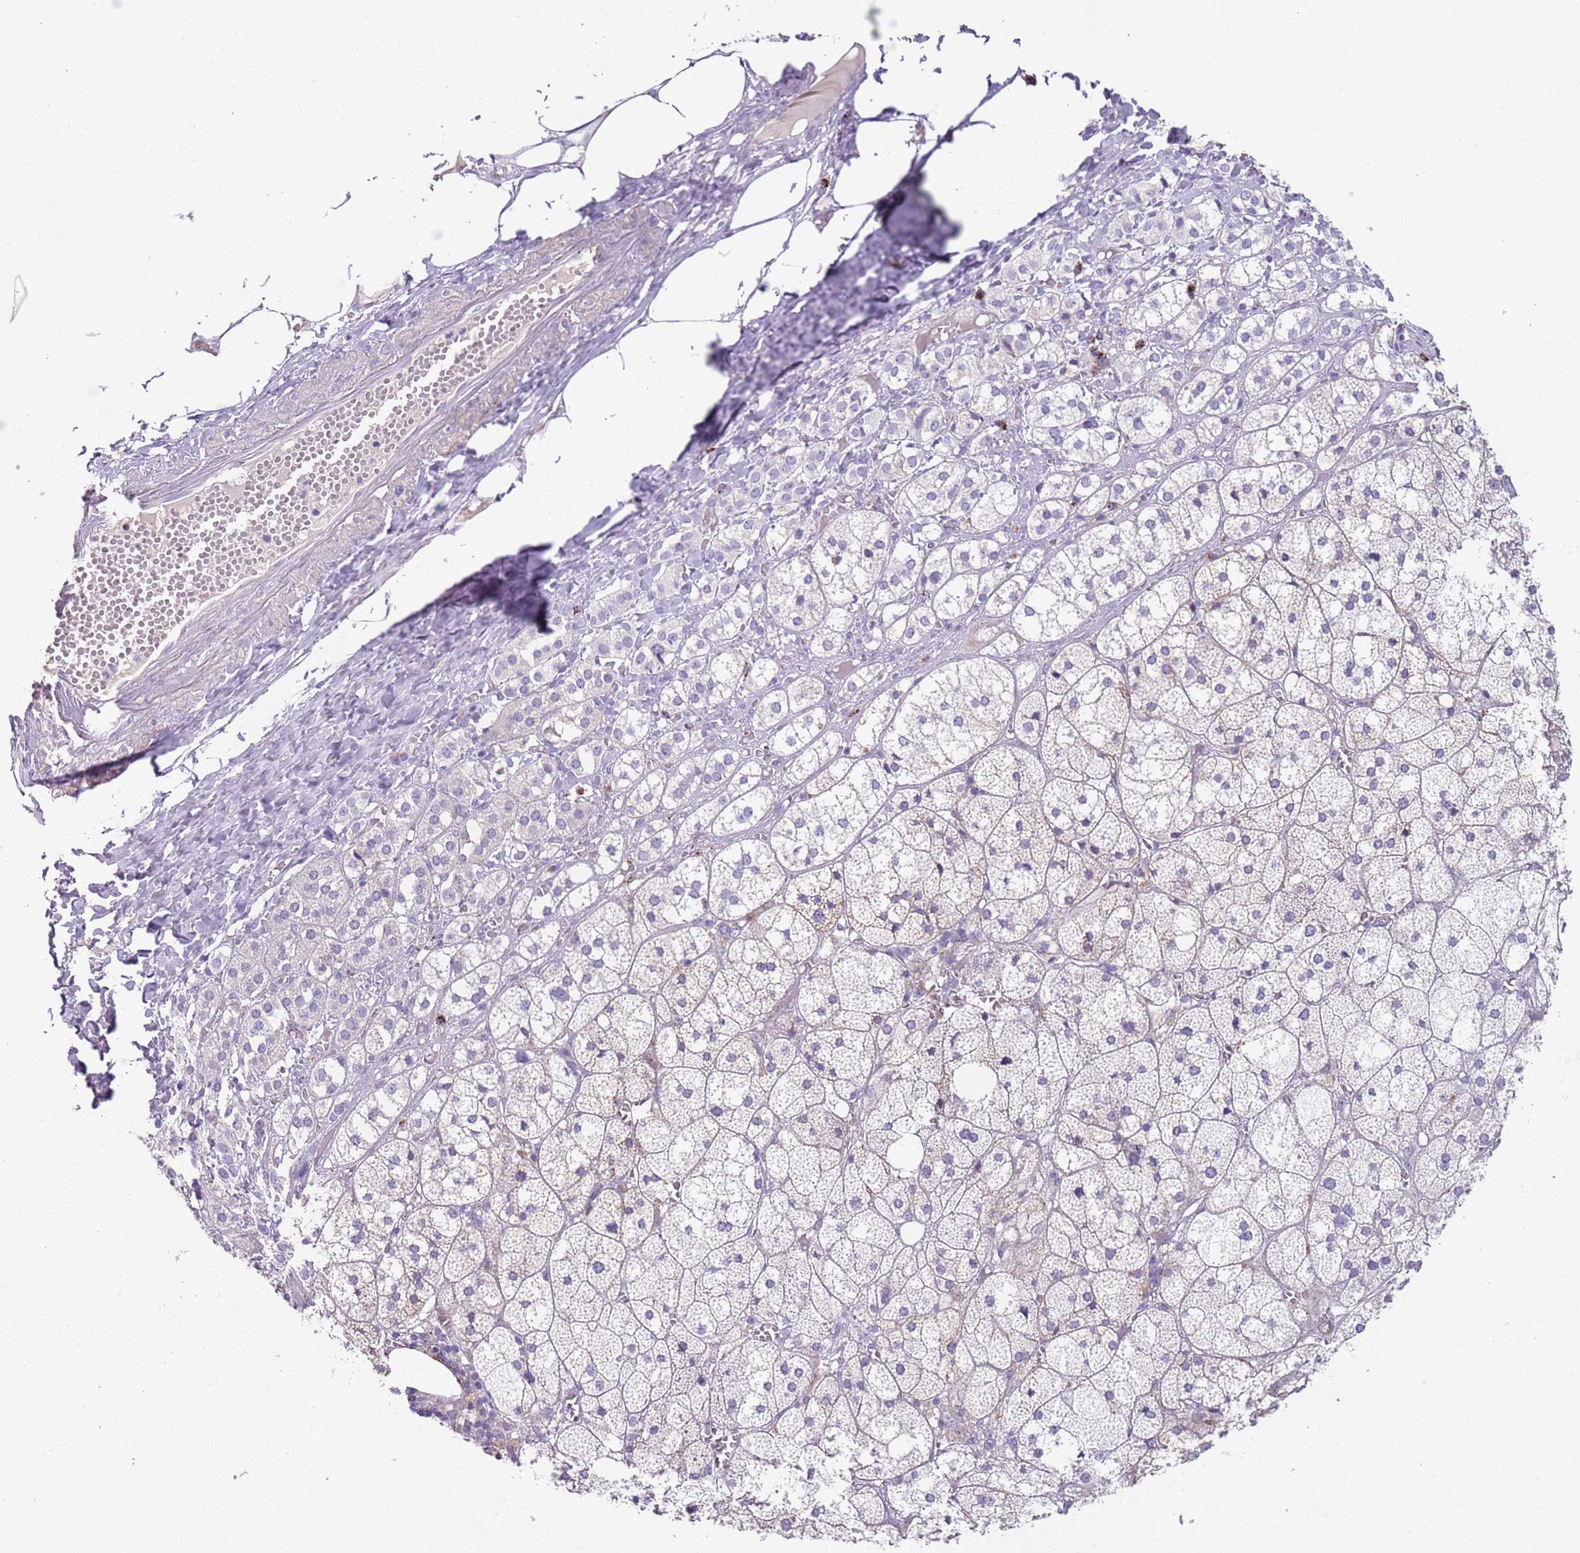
{"staining": {"intensity": "strong", "quantity": "<25%", "location": "cytoplasmic/membranous"}, "tissue": "adrenal gland", "cell_type": "Glandular cells", "image_type": "normal", "snomed": [{"axis": "morphology", "description": "Normal tissue, NOS"}, {"axis": "topography", "description": "Adrenal gland"}], "caption": "Glandular cells display medium levels of strong cytoplasmic/membranous expression in about <25% of cells in benign human adrenal gland. The staining was performed using DAB (3,3'-diaminobenzidine) to visualize the protein expression in brown, while the nuclei were stained in blue with hematoxylin (Magnification: 20x).", "gene": "LRRN3", "patient": {"sex": "female", "age": 61}}